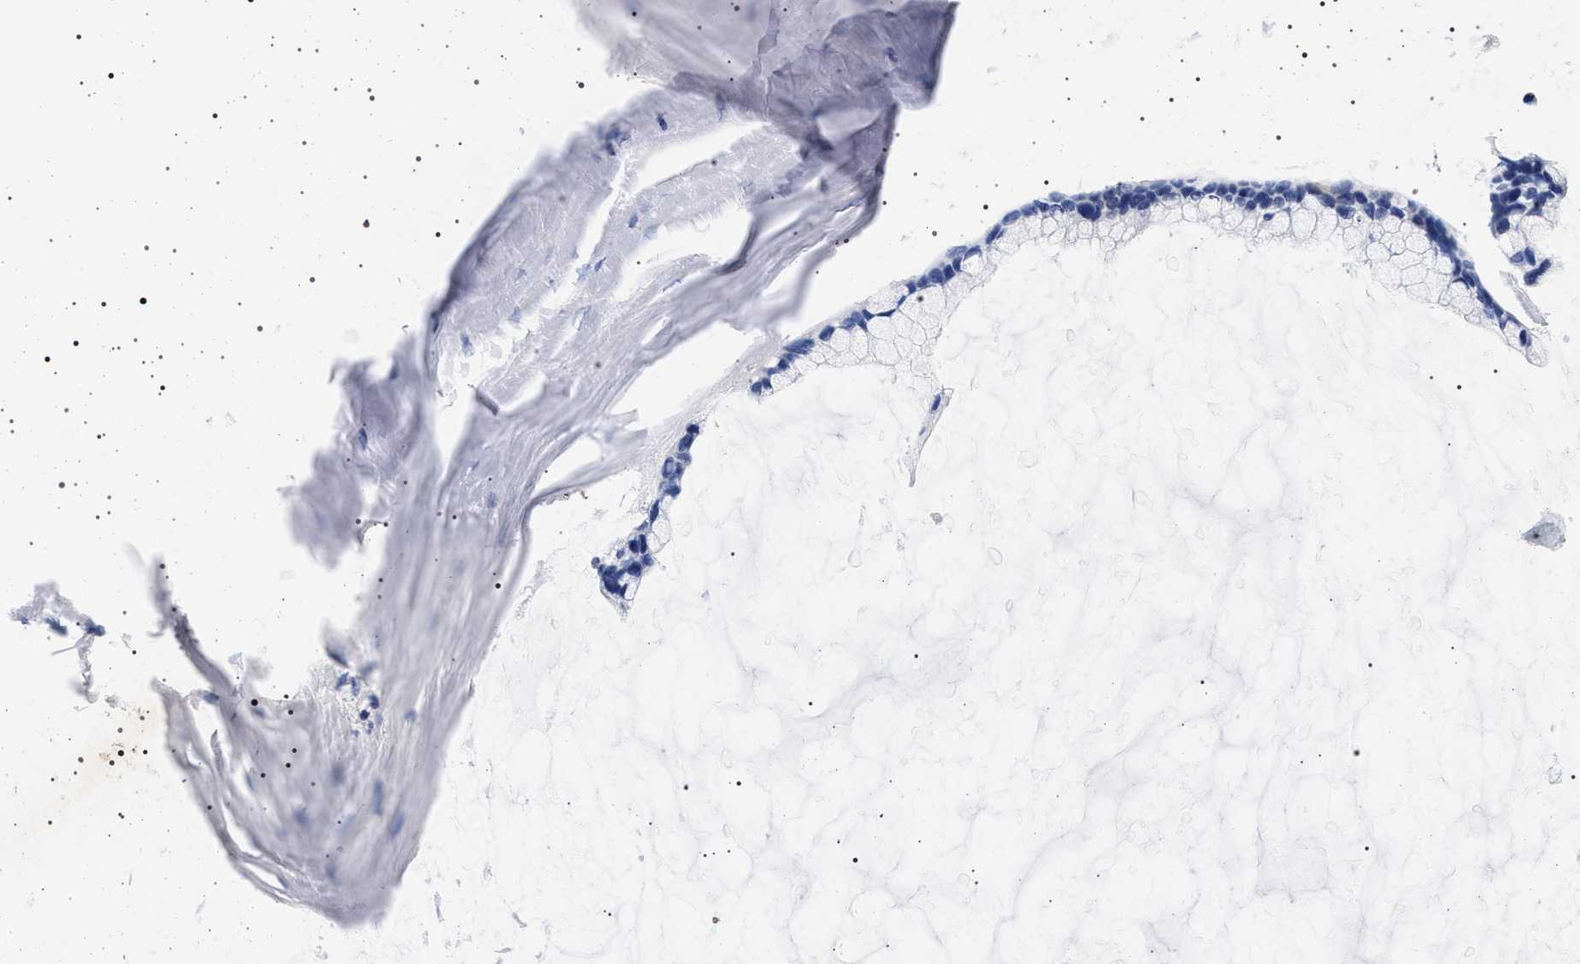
{"staining": {"intensity": "negative", "quantity": "none", "location": "none"}, "tissue": "ovarian cancer", "cell_type": "Tumor cells", "image_type": "cancer", "snomed": [{"axis": "morphology", "description": "Cystadenocarcinoma, mucinous, NOS"}, {"axis": "topography", "description": "Ovary"}], "caption": "Mucinous cystadenocarcinoma (ovarian) was stained to show a protein in brown. There is no significant staining in tumor cells.", "gene": "MAPK10", "patient": {"sex": "female", "age": 39}}